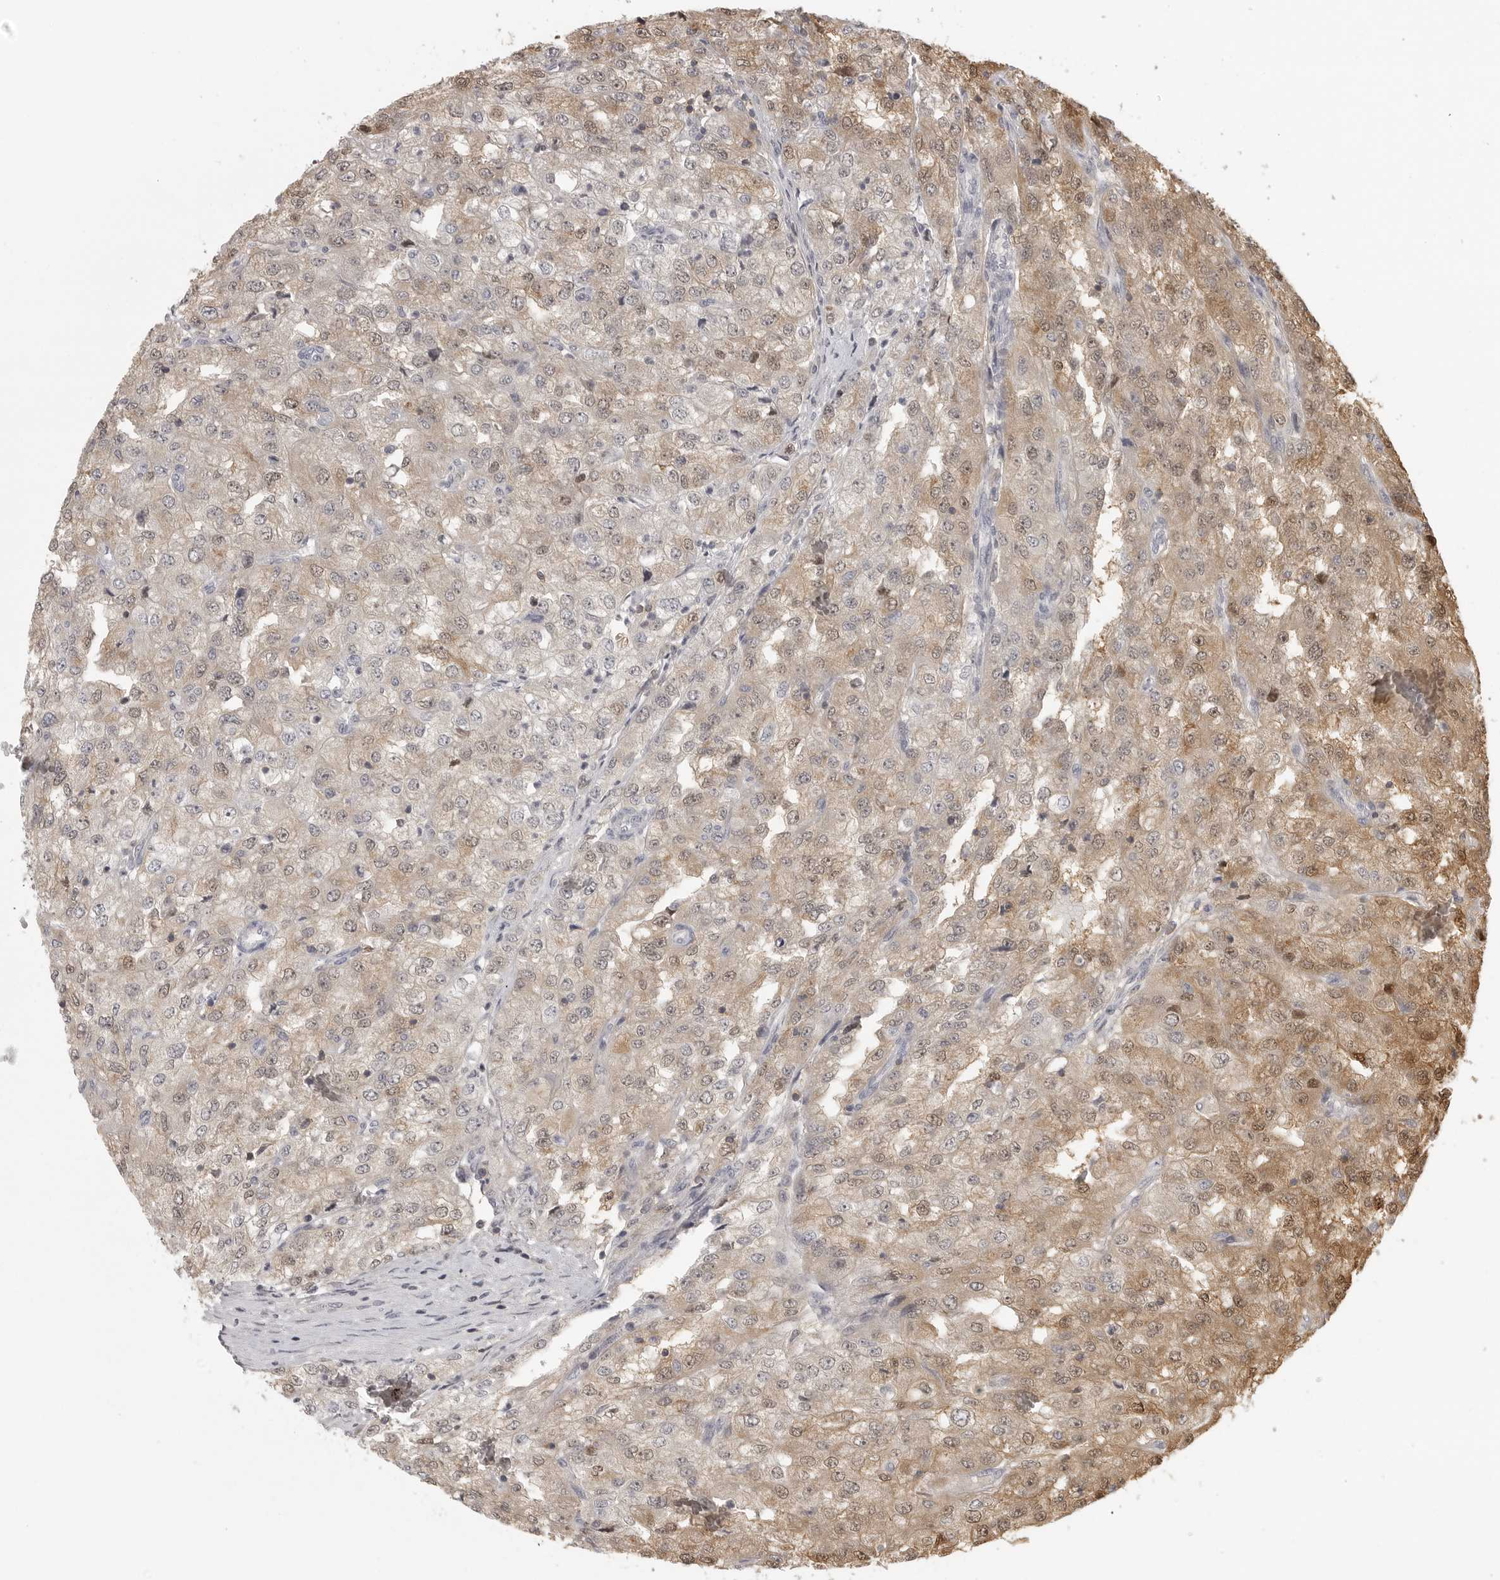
{"staining": {"intensity": "moderate", "quantity": "<25%", "location": "cytoplasmic/membranous,nuclear"}, "tissue": "renal cancer", "cell_type": "Tumor cells", "image_type": "cancer", "snomed": [{"axis": "morphology", "description": "Adenocarcinoma, NOS"}, {"axis": "topography", "description": "Kidney"}], "caption": "A histopathology image of human renal cancer (adenocarcinoma) stained for a protein reveals moderate cytoplasmic/membranous and nuclear brown staining in tumor cells.", "gene": "UROD", "patient": {"sex": "female", "age": 54}}